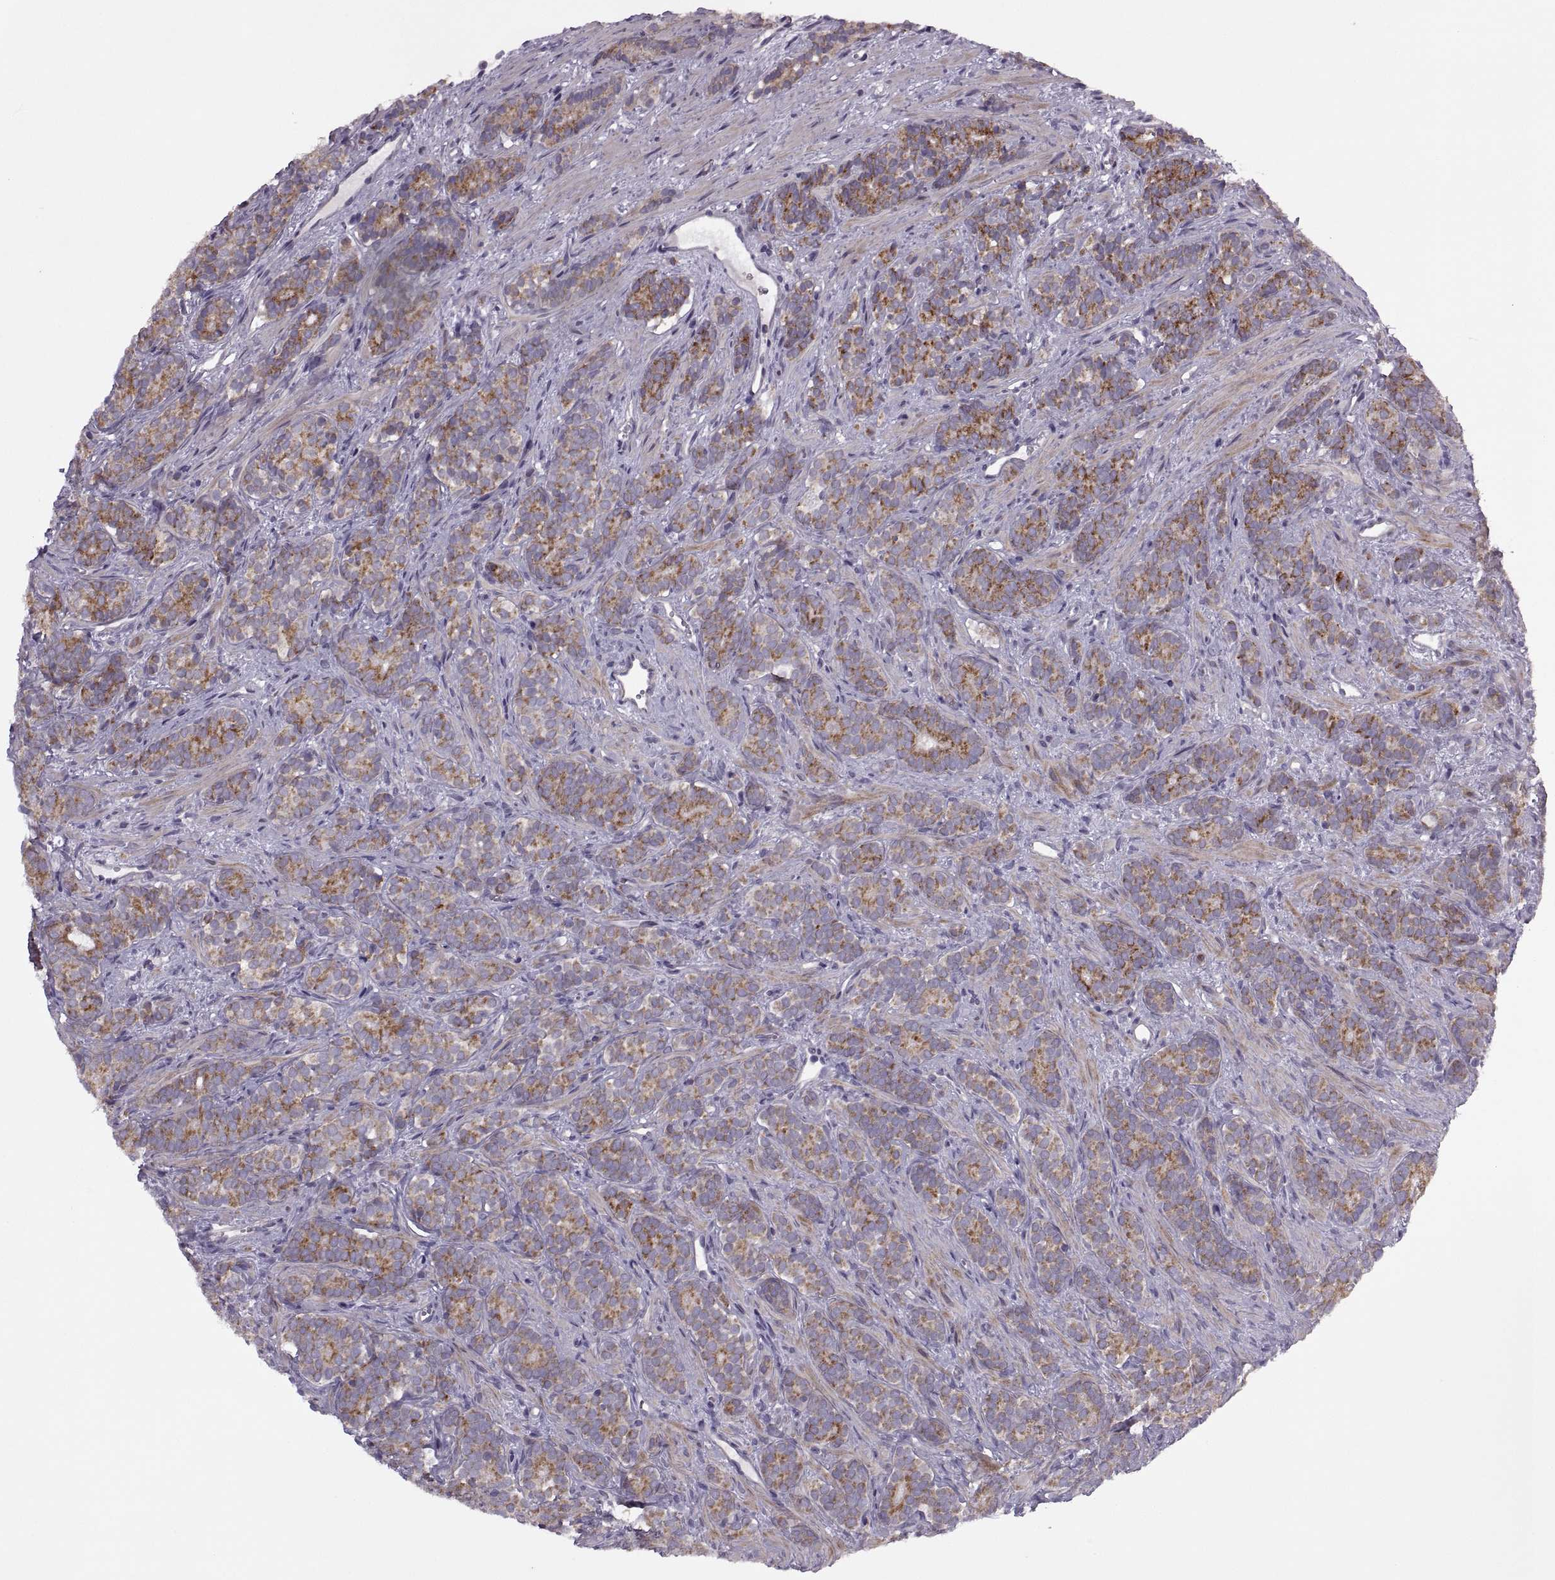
{"staining": {"intensity": "moderate", "quantity": "25%-75%", "location": "cytoplasmic/membranous"}, "tissue": "prostate cancer", "cell_type": "Tumor cells", "image_type": "cancer", "snomed": [{"axis": "morphology", "description": "Adenocarcinoma, High grade"}, {"axis": "topography", "description": "Prostate"}], "caption": "Immunohistochemistry (DAB) staining of prostate cancer (adenocarcinoma (high-grade)) shows moderate cytoplasmic/membranous protein positivity in about 25%-75% of tumor cells. (DAB (3,3'-diaminobenzidine) = brown stain, brightfield microscopy at high magnification).", "gene": "RIPK4", "patient": {"sex": "male", "age": 84}}